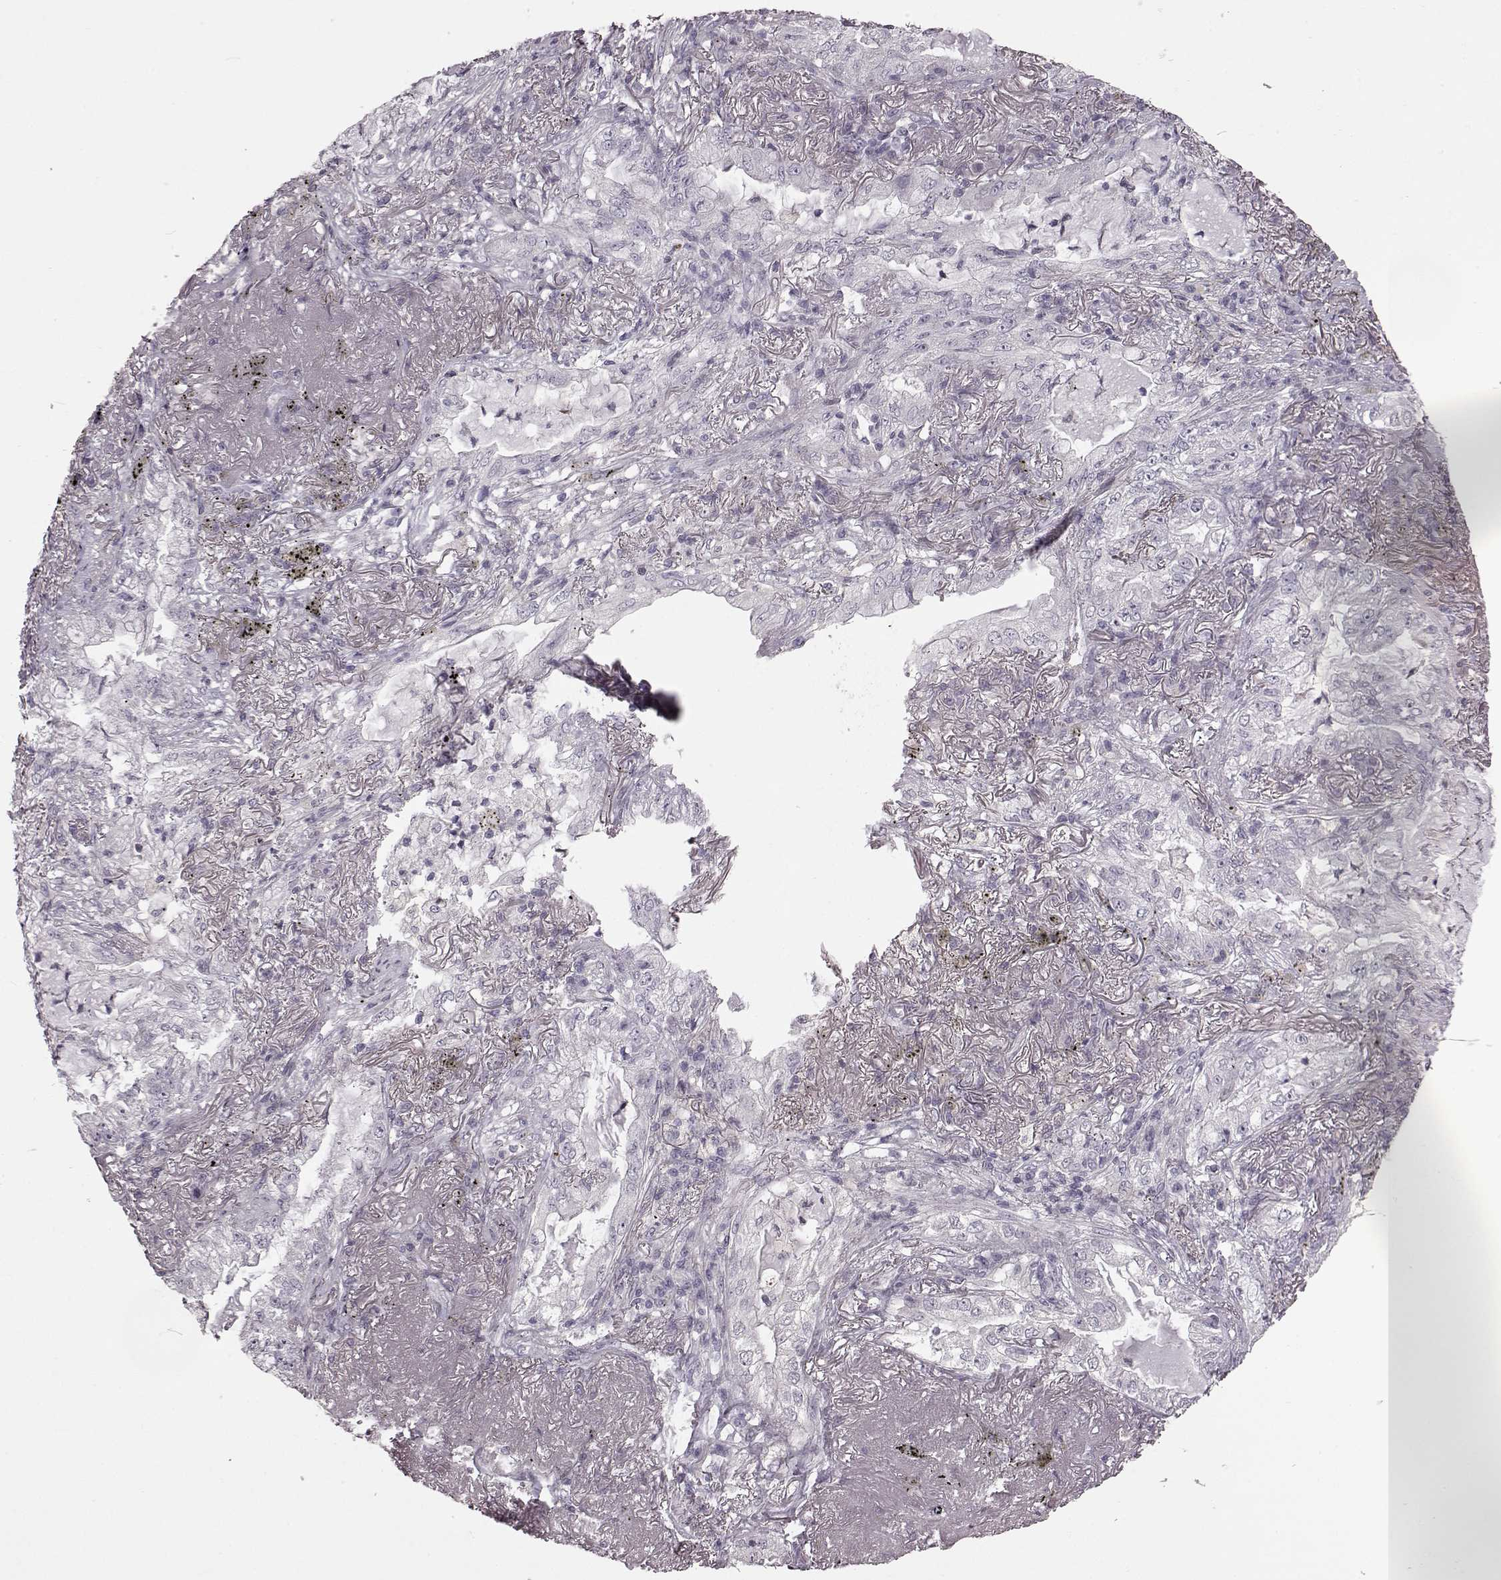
{"staining": {"intensity": "negative", "quantity": "none", "location": "none"}, "tissue": "lung cancer", "cell_type": "Tumor cells", "image_type": "cancer", "snomed": [{"axis": "morphology", "description": "Adenocarcinoma, NOS"}, {"axis": "topography", "description": "Lung"}], "caption": "DAB (3,3'-diaminobenzidine) immunohistochemical staining of lung adenocarcinoma shows no significant expression in tumor cells. (DAB (3,3'-diaminobenzidine) IHC visualized using brightfield microscopy, high magnification).", "gene": "GAL", "patient": {"sex": "female", "age": 73}}